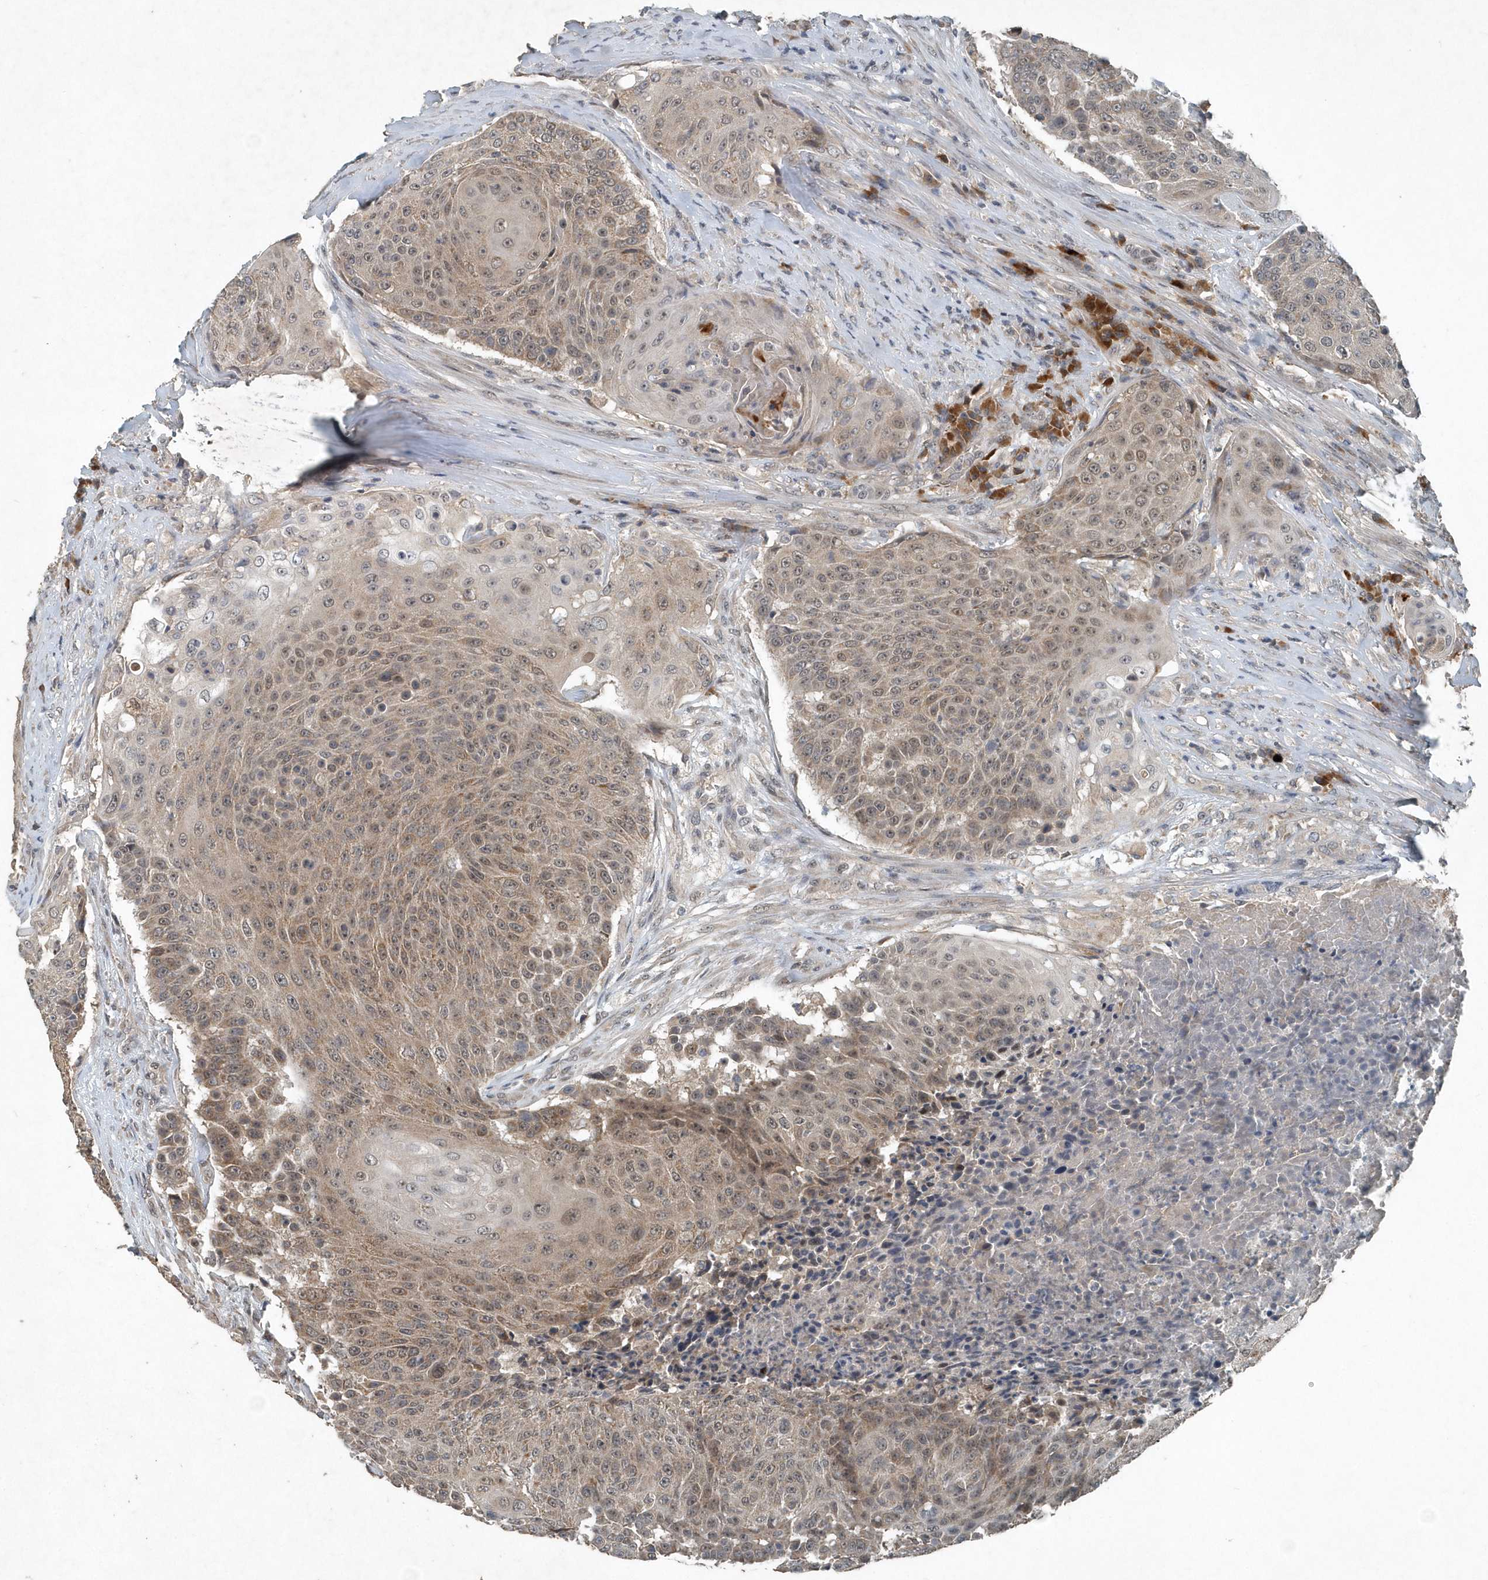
{"staining": {"intensity": "weak", "quantity": ">75%", "location": "cytoplasmic/membranous"}, "tissue": "urothelial cancer", "cell_type": "Tumor cells", "image_type": "cancer", "snomed": [{"axis": "morphology", "description": "Urothelial carcinoma, High grade"}, {"axis": "topography", "description": "Urinary bladder"}], "caption": "The immunohistochemical stain labels weak cytoplasmic/membranous staining in tumor cells of urothelial carcinoma (high-grade) tissue.", "gene": "SCFD2", "patient": {"sex": "female", "age": 63}}